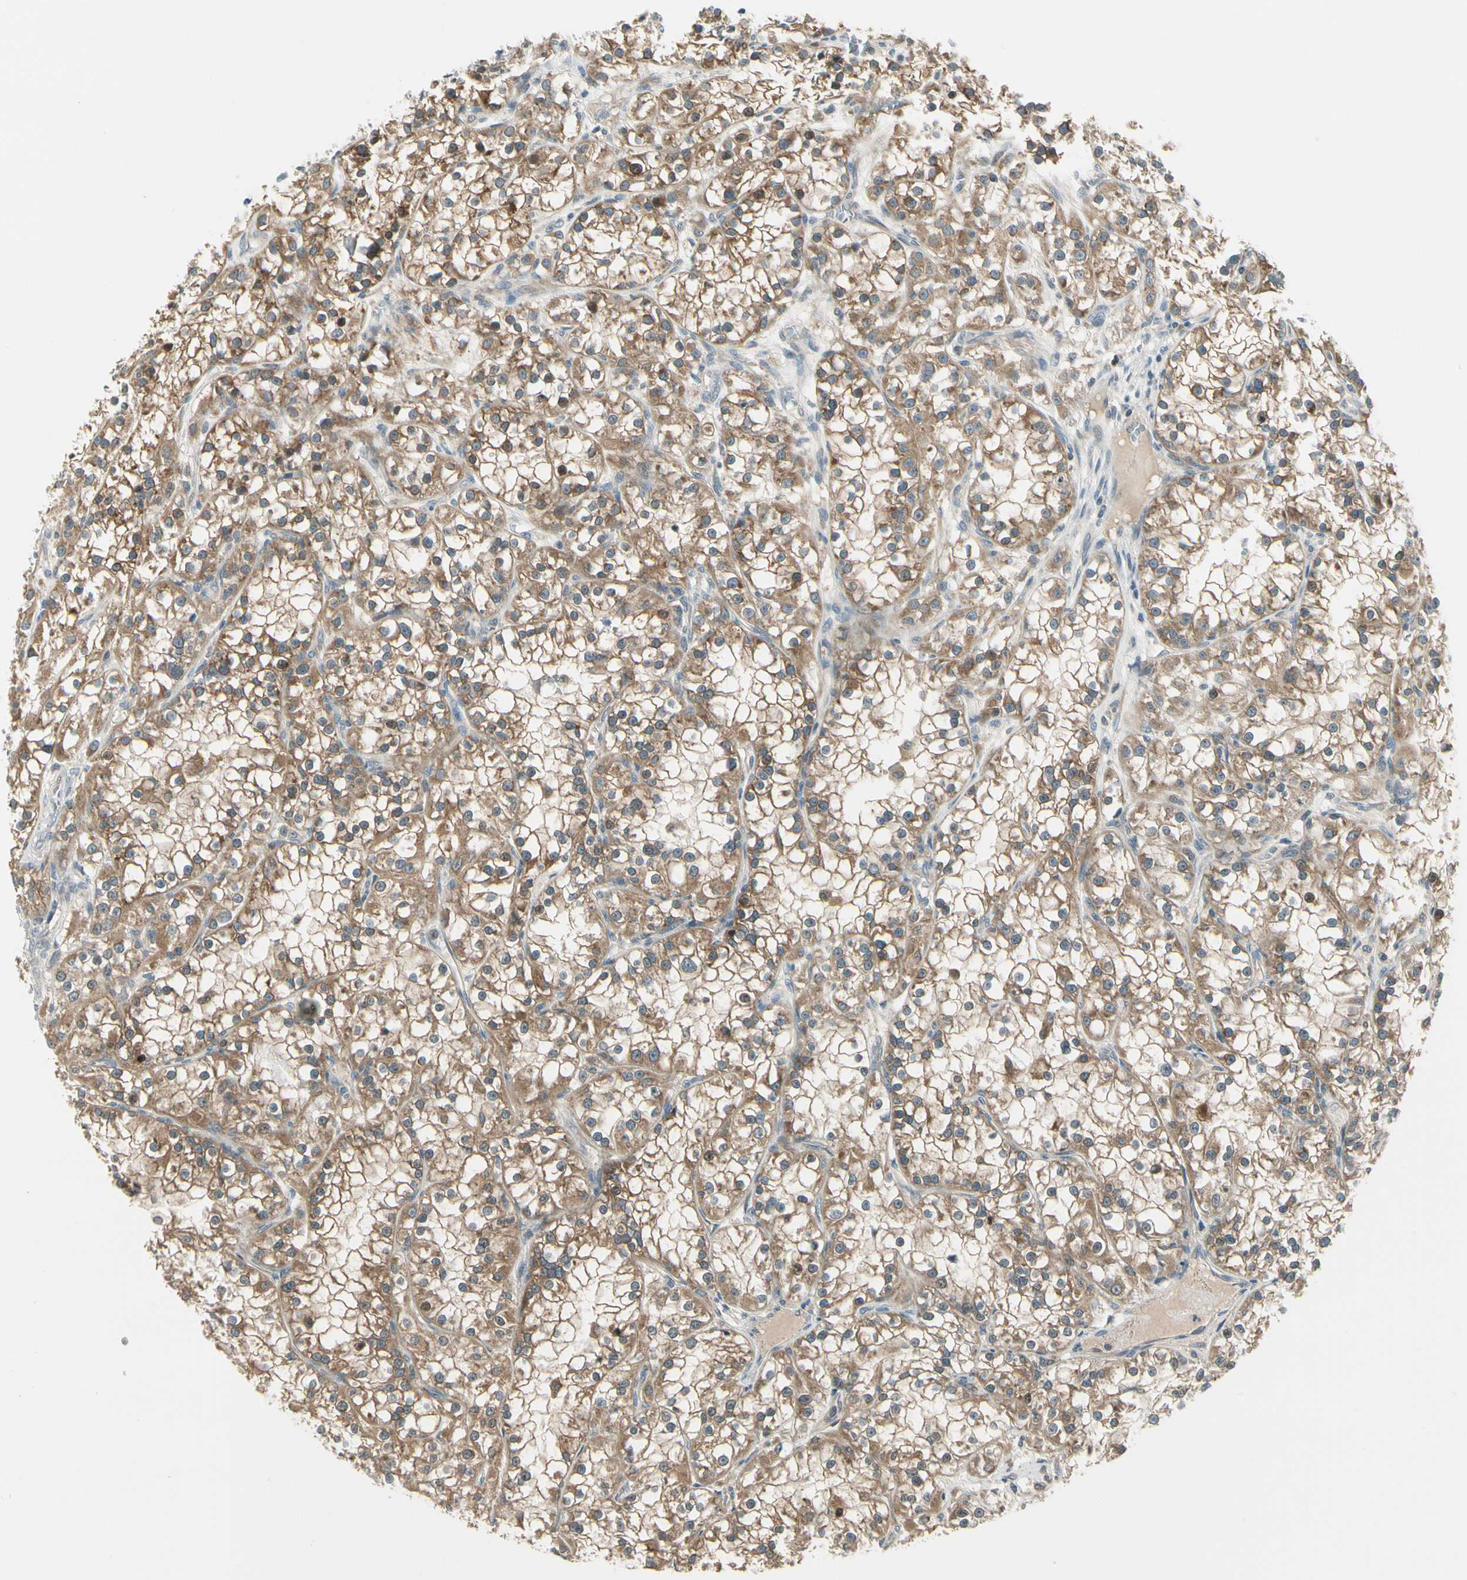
{"staining": {"intensity": "moderate", "quantity": ">75%", "location": "cytoplasmic/membranous"}, "tissue": "renal cancer", "cell_type": "Tumor cells", "image_type": "cancer", "snomed": [{"axis": "morphology", "description": "Adenocarcinoma, NOS"}, {"axis": "topography", "description": "Kidney"}], "caption": "Immunohistochemical staining of human adenocarcinoma (renal) demonstrates medium levels of moderate cytoplasmic/membranous staining in about >75% of tumor cells. (IHC, brightfield microscopy, high magnification).", "gene": "BNIP1", "patient": {"sex": "female", "age": 52}}